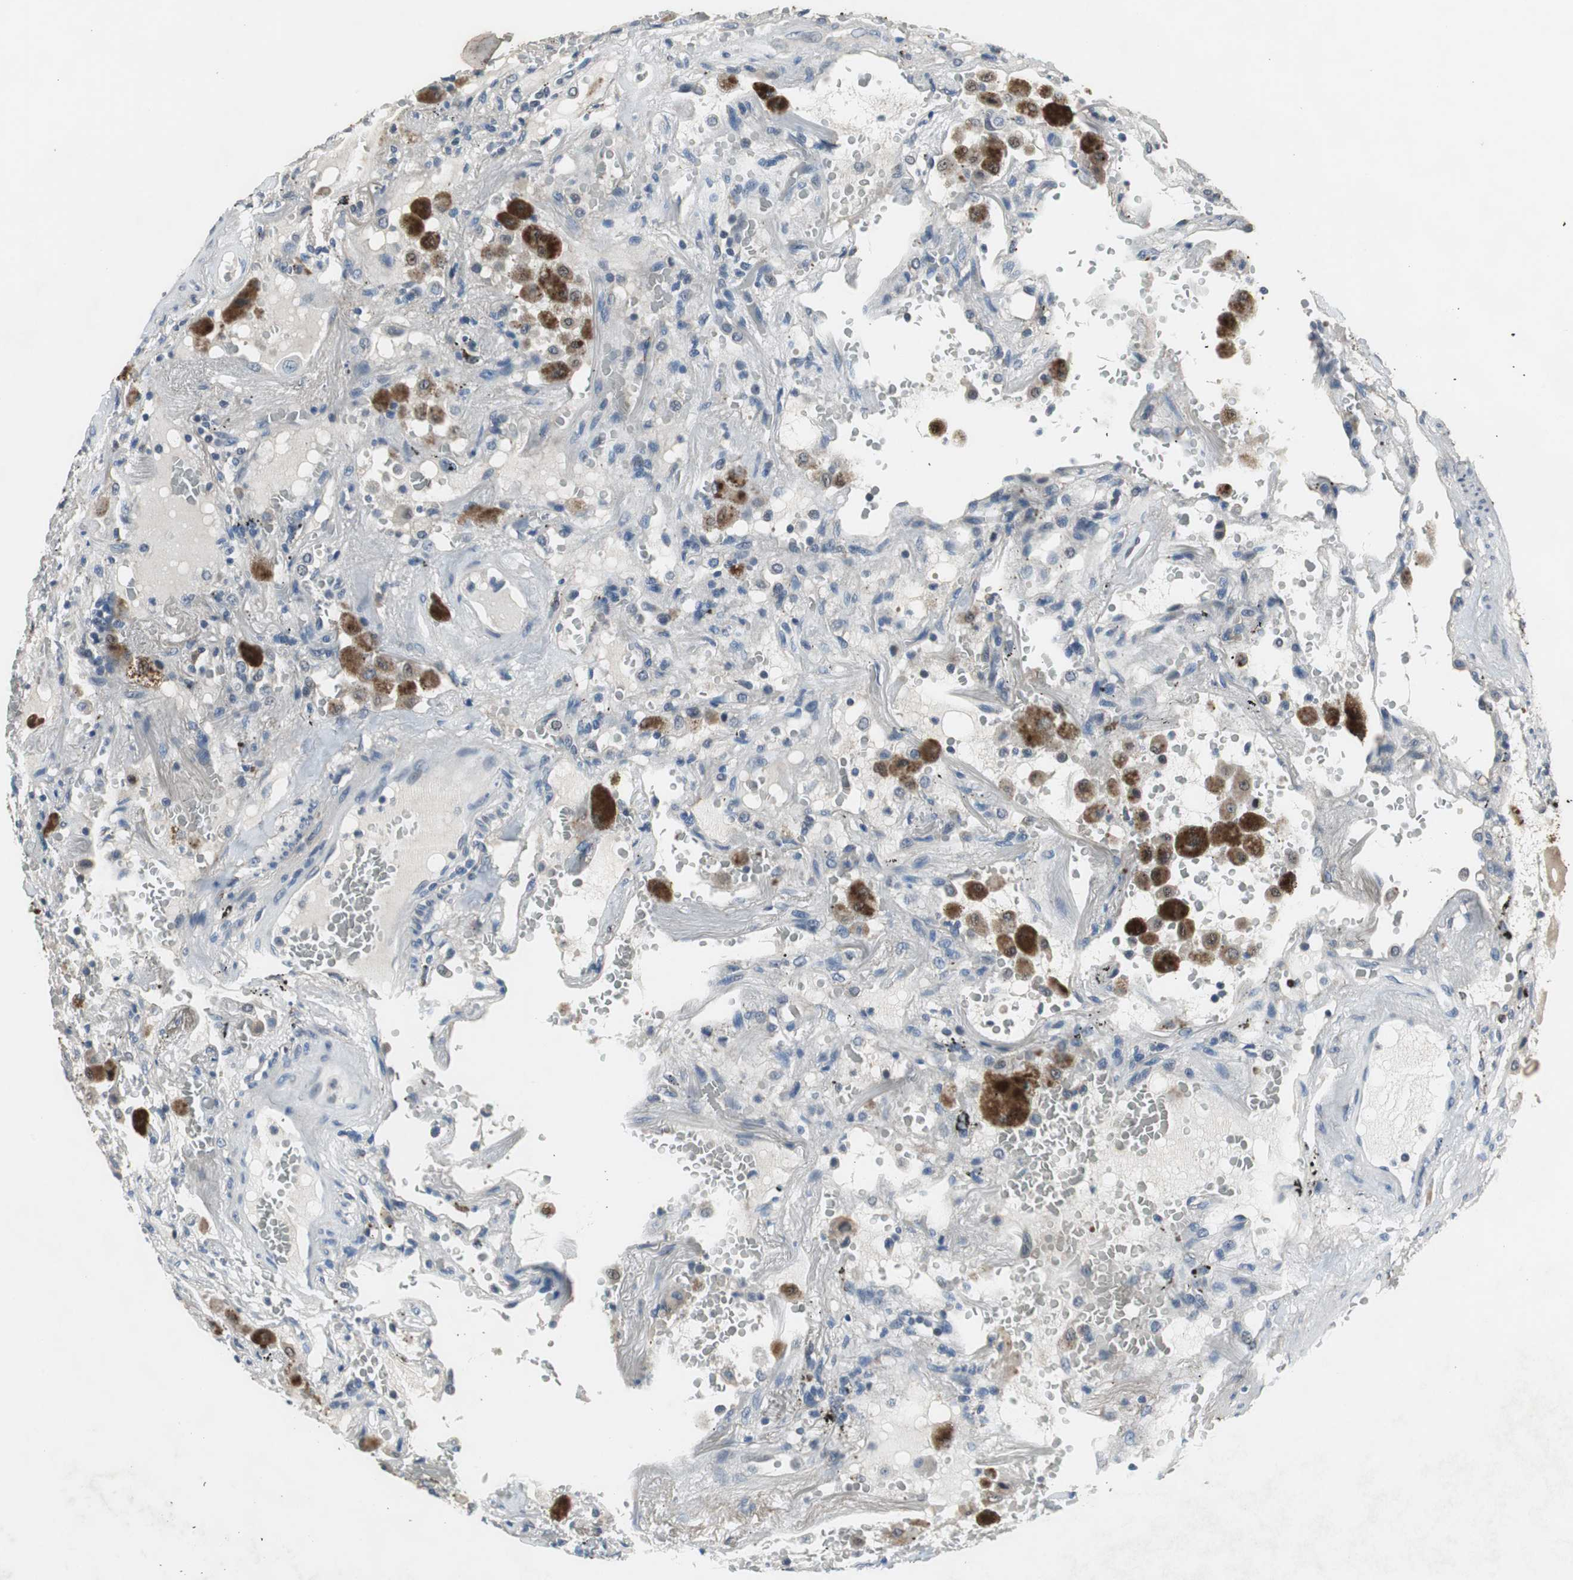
{"staining": {"intensity": "negative", "quantity": "none", "location": "none"}, "tissue": "lung cancer", "cell_type": "Tumor cells", "image_type": "cancer", "snomed": [{"axis": "morphology", "description": "Squamous cell carcinoma, NOS"}, {"axis": "topography", "description": "Lung"}], "caption": "Tumor cells show no significant expression in lung cancer (squamous cell carcinoma). (DAB (3,3'-diaminobenzidine) immunohistochemistry visualized using brightfield microscopy, high magnification).", "gene": "PI4KB", "patient": {"sex": "male", "age": 57}}